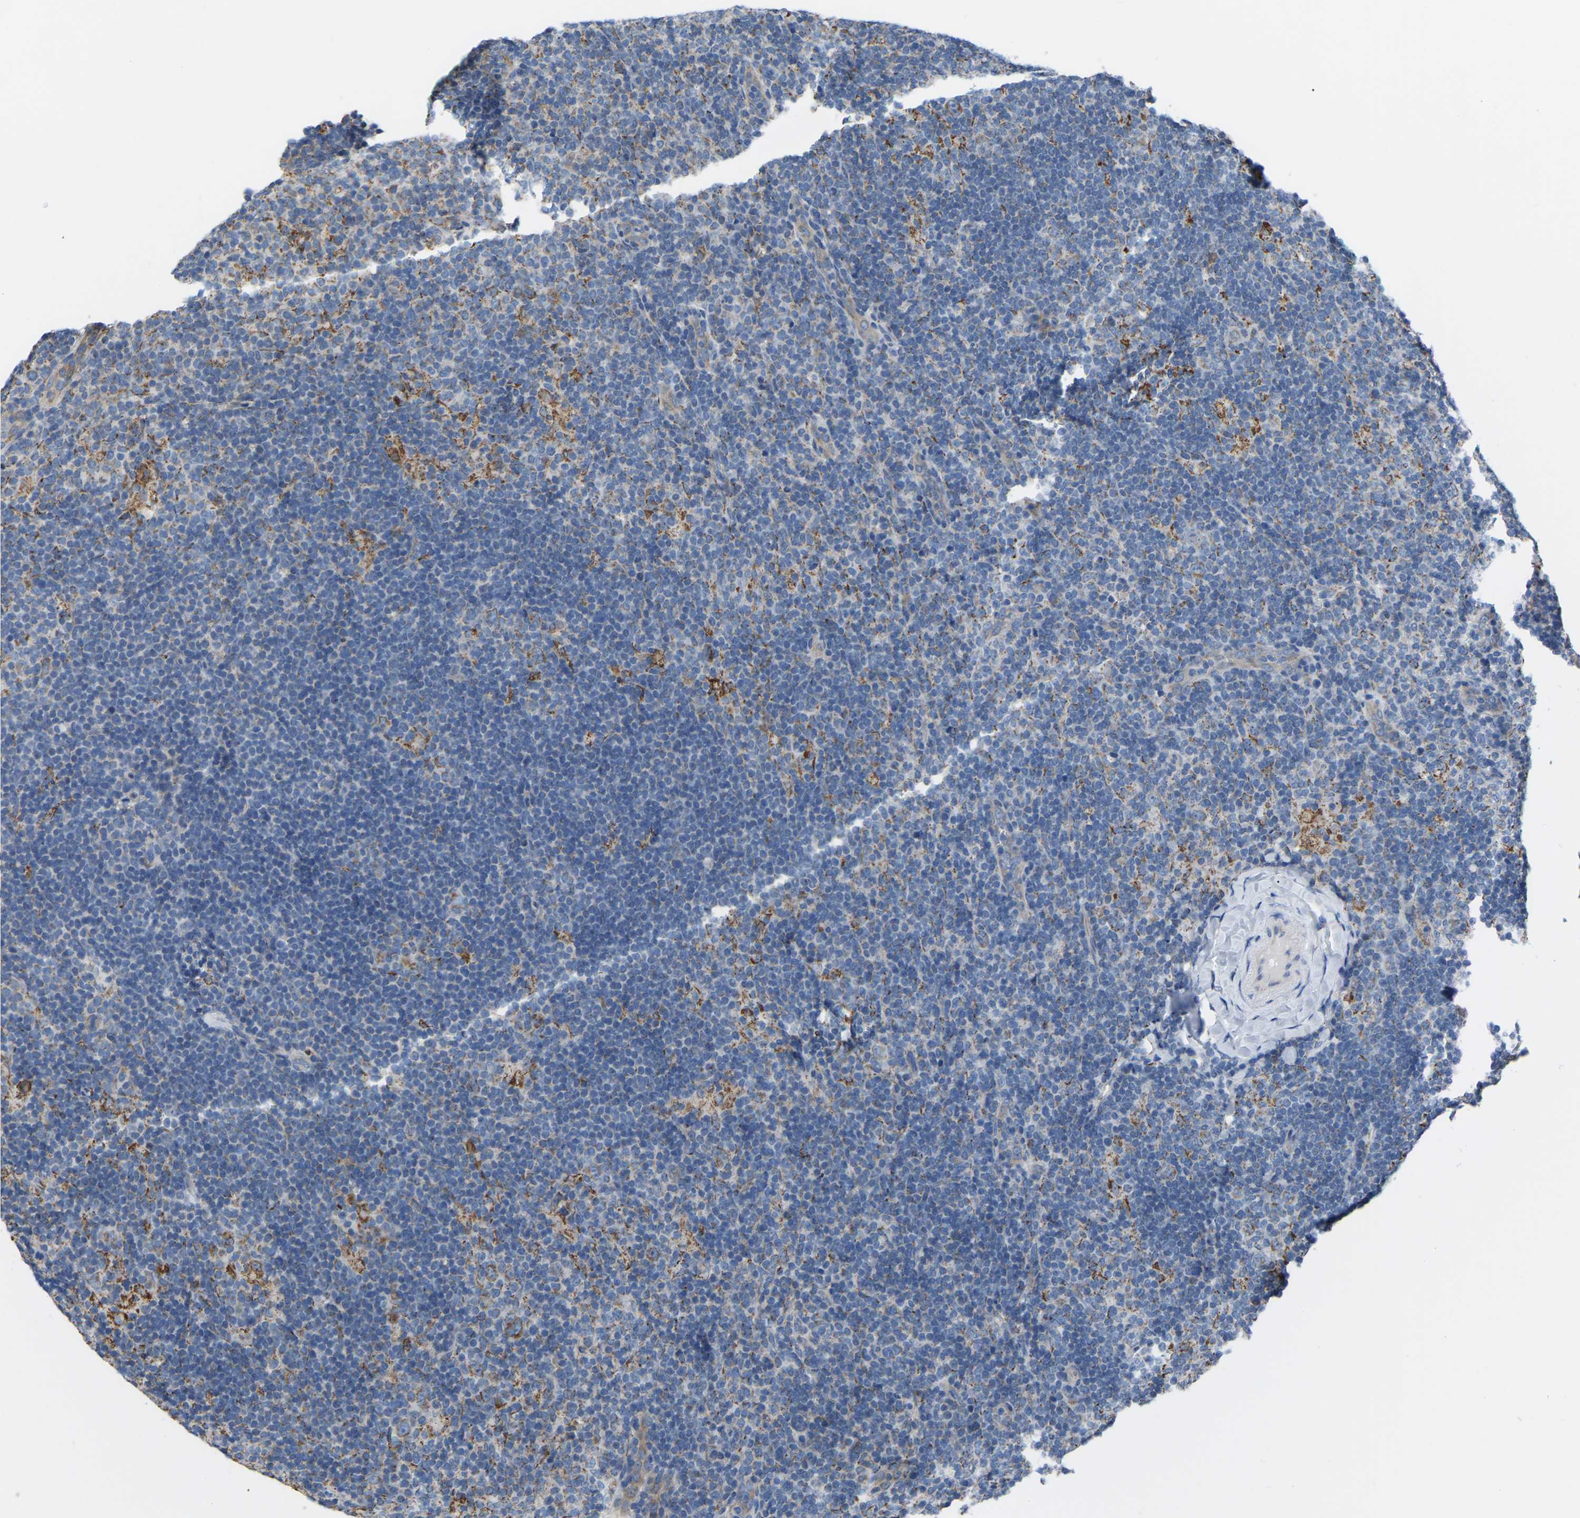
{"staining": {"intensity": "moderate", "quantity": ">75%", "location": "cytoplasmic/membranous"}, "tissue": "lymphoma", "cell_type": "Tumor cells", "image_type": "cancer", "snomed": [{"axis": "morphology", "description": "Hodgkin's disease, NOS"}, {"axis": "topography", "description": "Lymph node"}], "caption": "A medium amount of moderate cytoplasmic/membranous expression is seen in about >75% of tumor cells in Hodgkin's disease tissue.", "gene": "BCL10", "patient": {"sex": "female", "age": 57}}